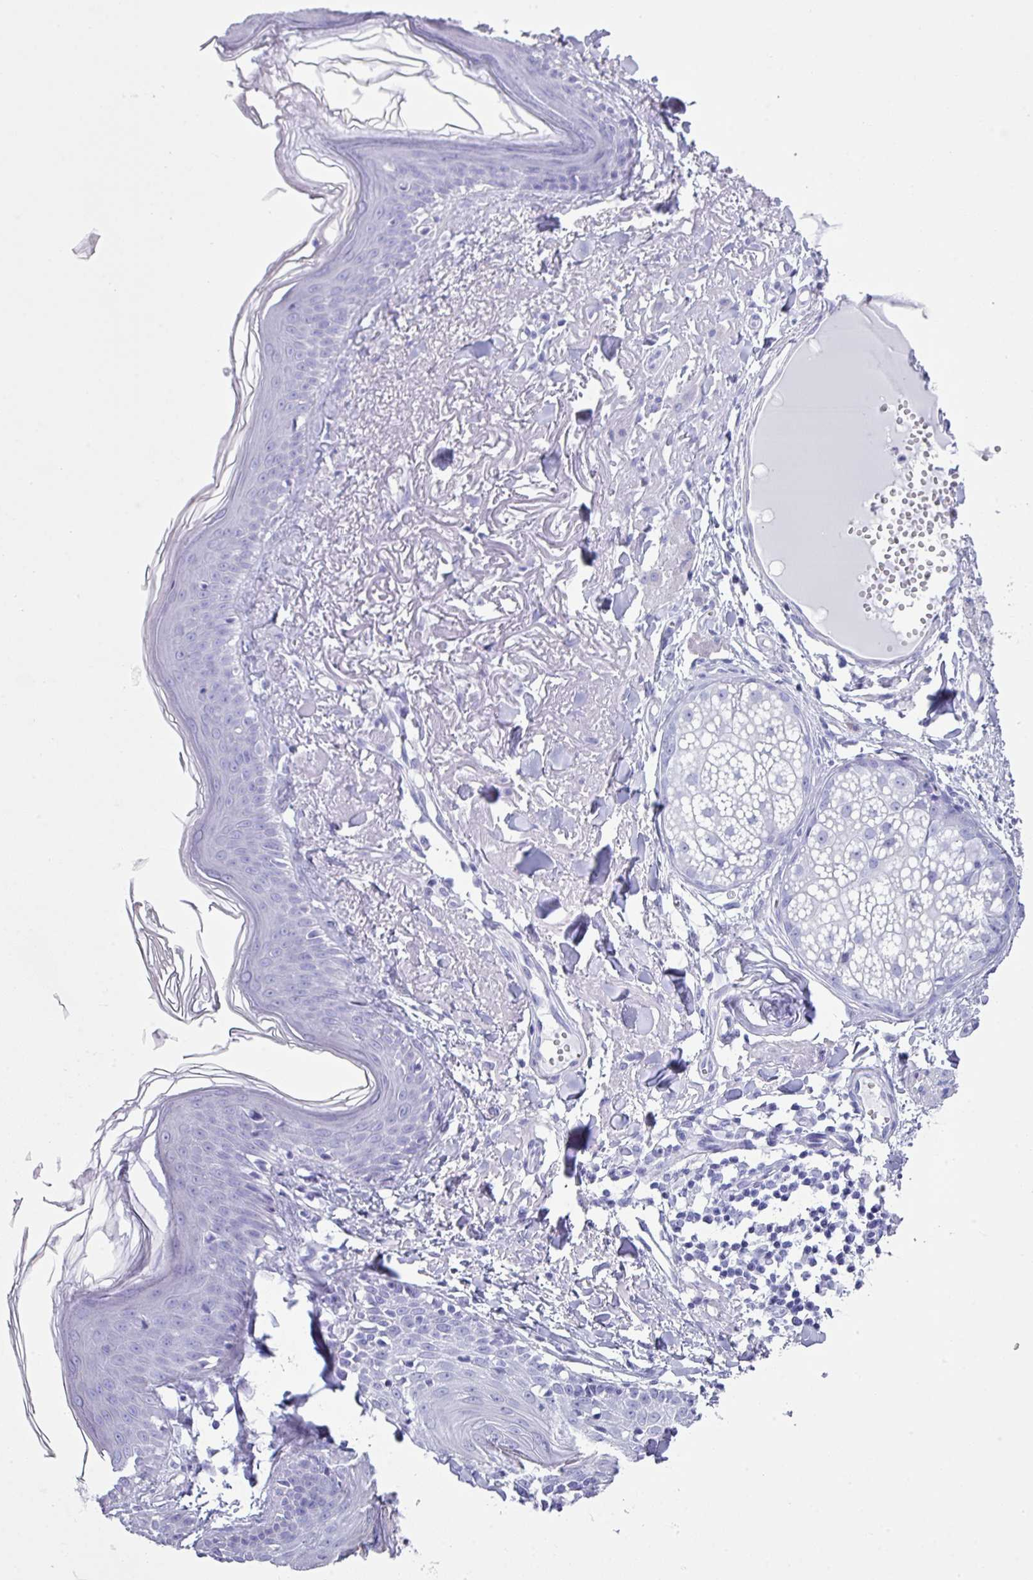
{"staining": {"intensity": "negative", "quantity": "none", "location": "none"}, "tissue": "skin", "cell_type": "Fibroblasts", "image_type": "normal", "snomed": [{"axis": "morphology", "description": "Normal tissue, NOS"}, {"axis": "morphology", "description": "Malignant melanoma, NOS"}, {"axis": "topography", "description": "Skin"}], "caption": "The image reveals no staining of fibroblasts in unremarkable skin.", "gene": "ABCC5", "patient": {"sex": "male", "age": 80}}